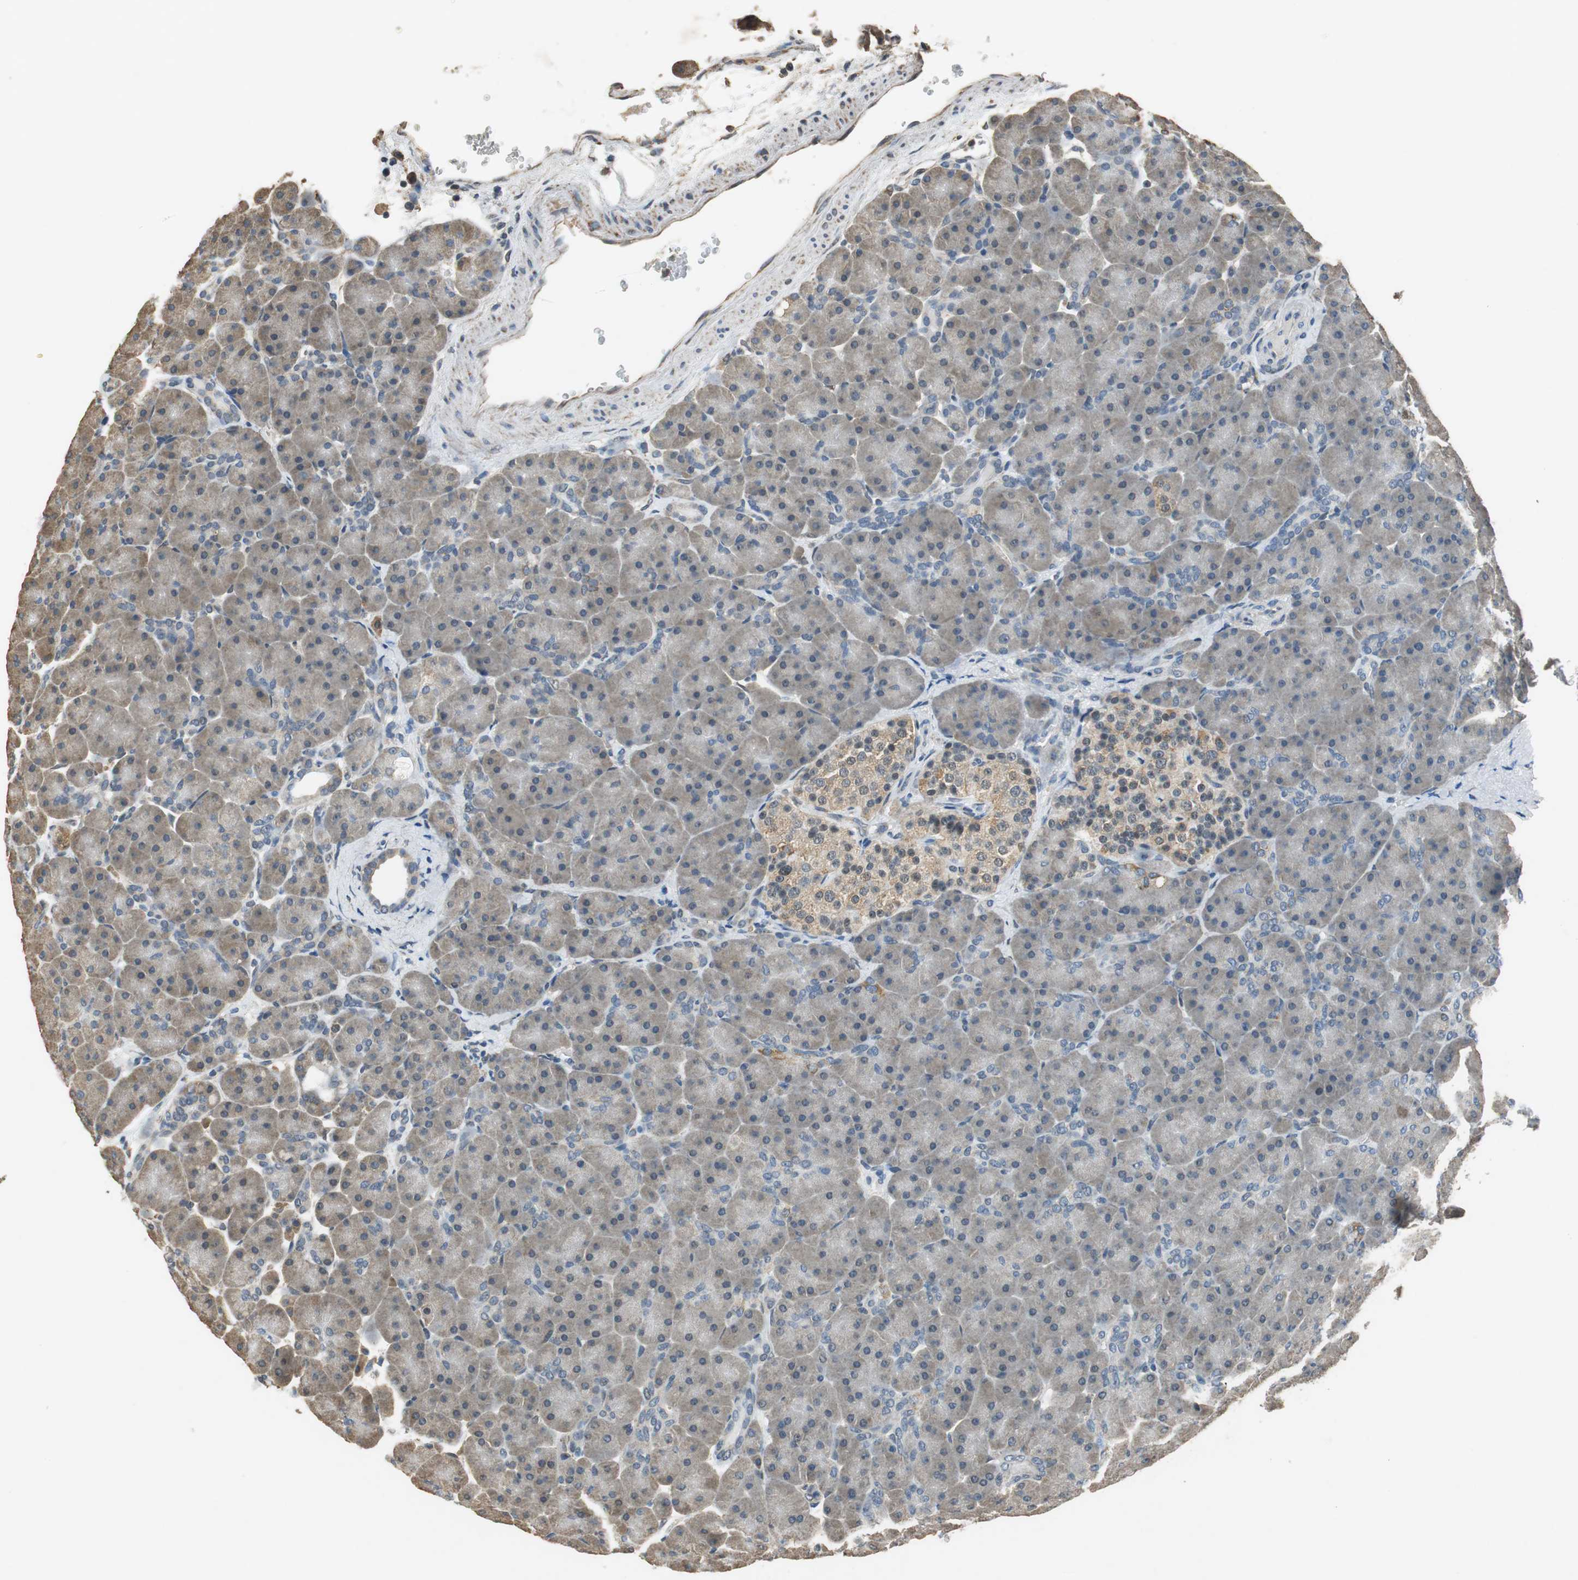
{"staining": {"intensity": "weak", "quantity": "25%-75%", "location": "cytoplasmic/membranous"}, "tissue": "pancreas", "cell_type": "Exocrine glandular cells", "image_type": "normal", "snomed": [{"axis": "morphology", "description": "Normal tissue, NOS"}, {"axis": "topography", "description": "Pancreas"}], "caption": "This is an image of IHC staining of unremarkable pancreas, which shows weak positivity in the cytoplasmic/membranous of exocrine glandular cells.", "gene": "ALDH4A1", "patient": {"sex": "male", "age": 66}}